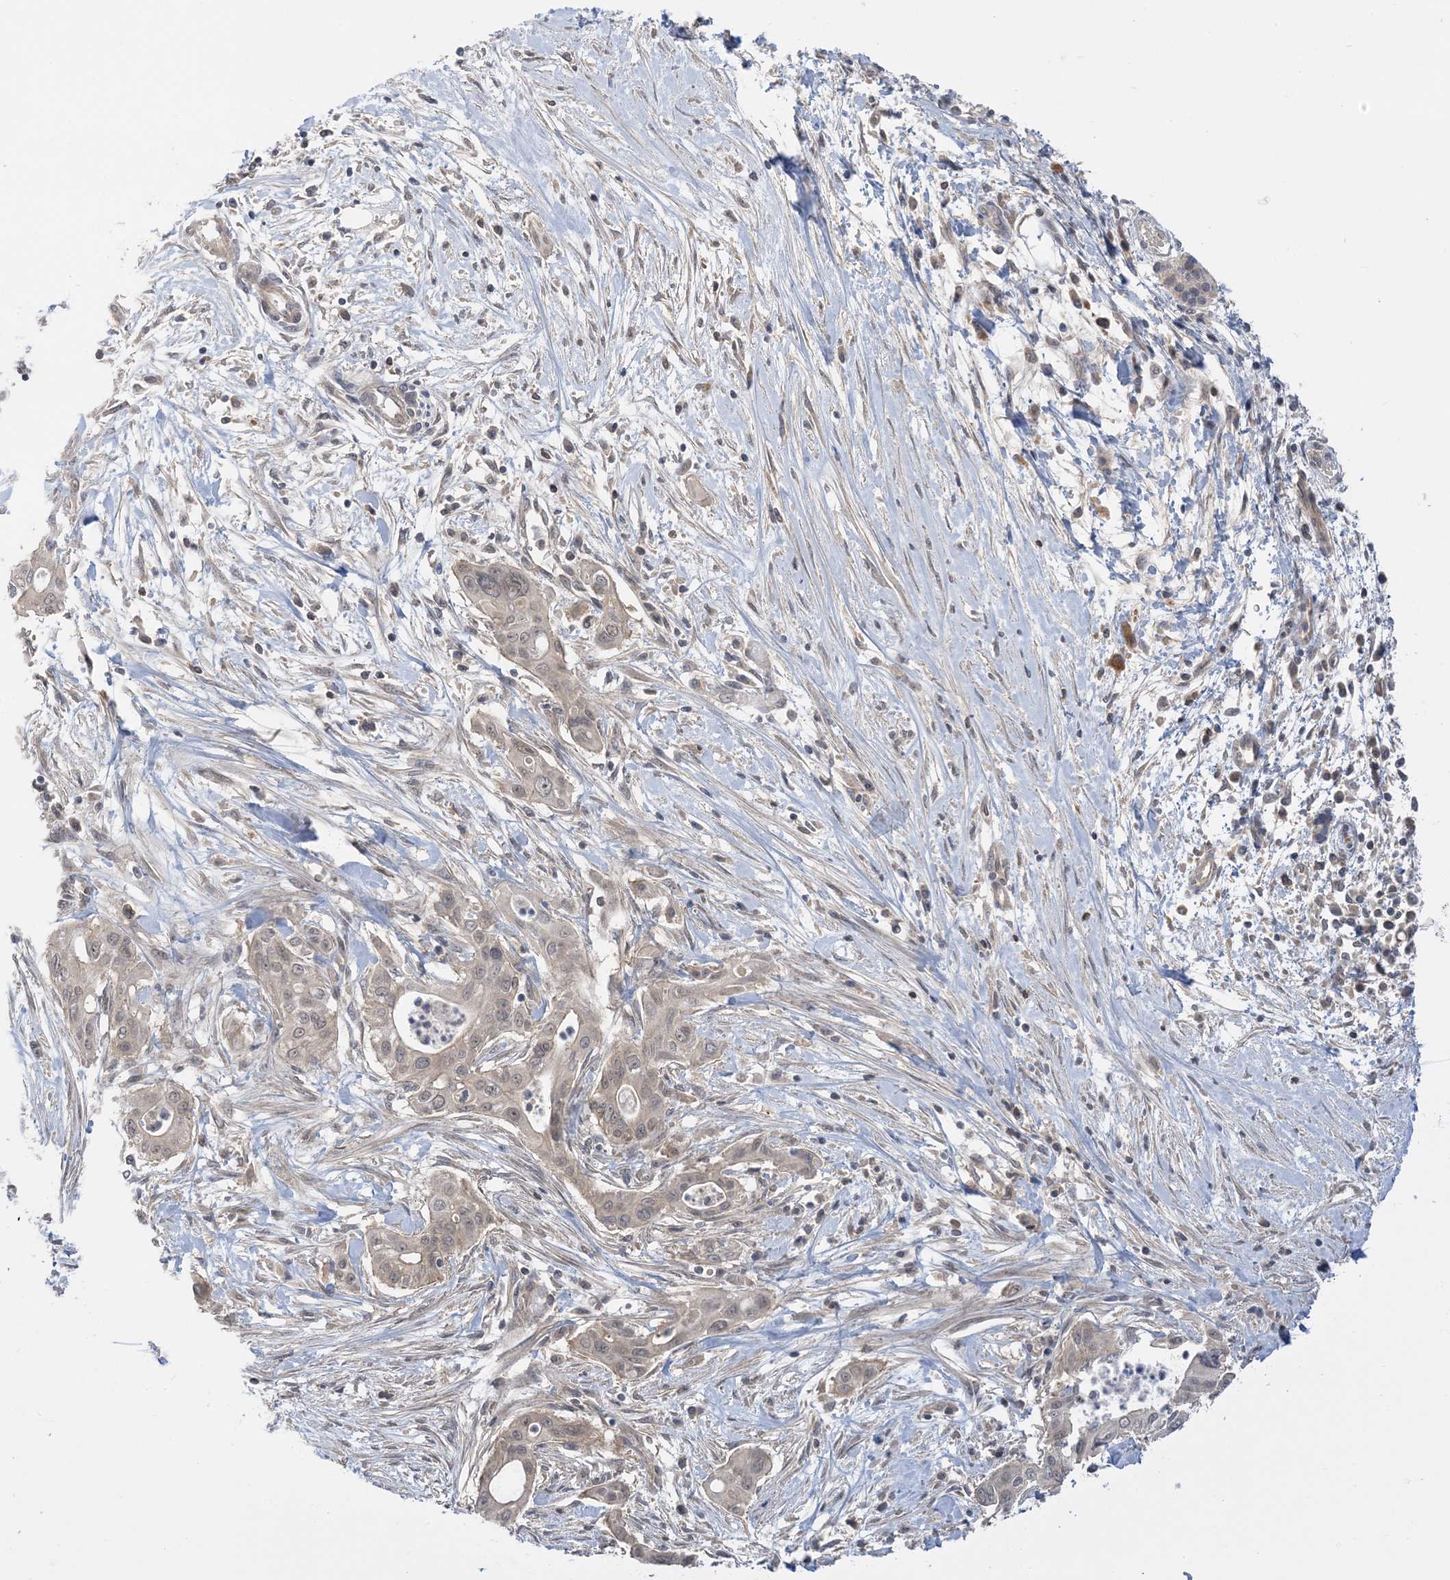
{"staining": {"intensity": "negative", "quantity": "none", "location": "none"}, "tissue": "pancreatic cancer", "cell_type": "Tumor cells", "image_type": "cancer", "snomed": [{"axis": "morphology", "description": "Adenocarcinoma, NOS"}, {"axis": "topography", "description": "Pancreas"}], "caption": "Pancreatic cancer (adenocarcinoma) was stained to show a protein in brown. There is no significant expression in tumor cells.", "gene": "WDR26", "patient": {"sex": "male", "age": 58}}